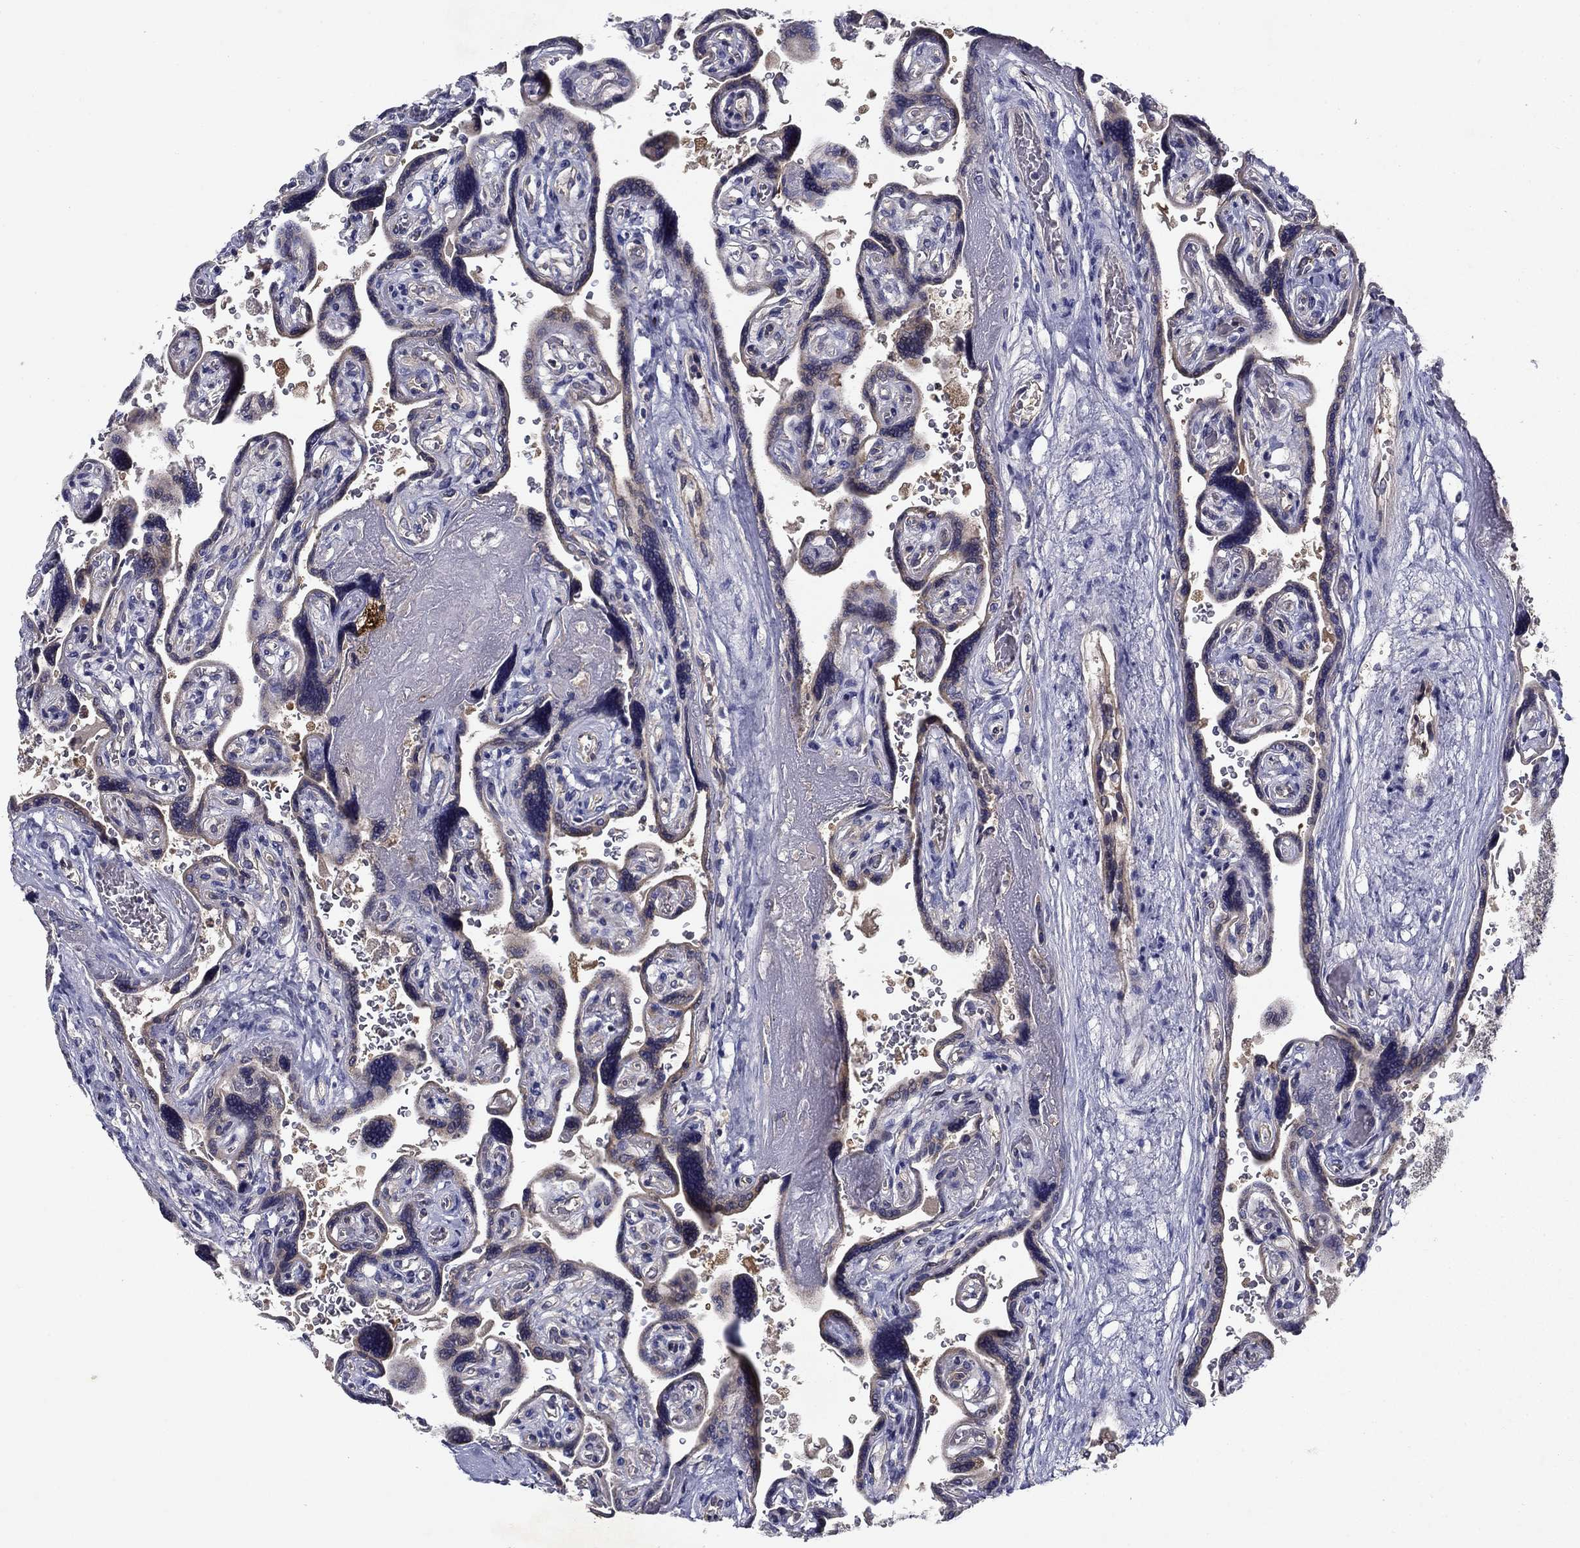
{"staining": {"intensity": "negative", "quantity": "none", "location": "none"}, "tissue": "placenta", "cell_type": "Decidual cells", "image_type": "normal", "snomed": [{"axis": "morphology", "description": "Normal tissue, NOS"}, {"axis": "topography", "description": "Placenta"}], "caption": "This is an immunohistochemistry (IHC) histopathology image of normal human placenta. There is no staining in decidual cells.", "gene": "GLTP", "patient": {"sex": "female", "age": 32}}